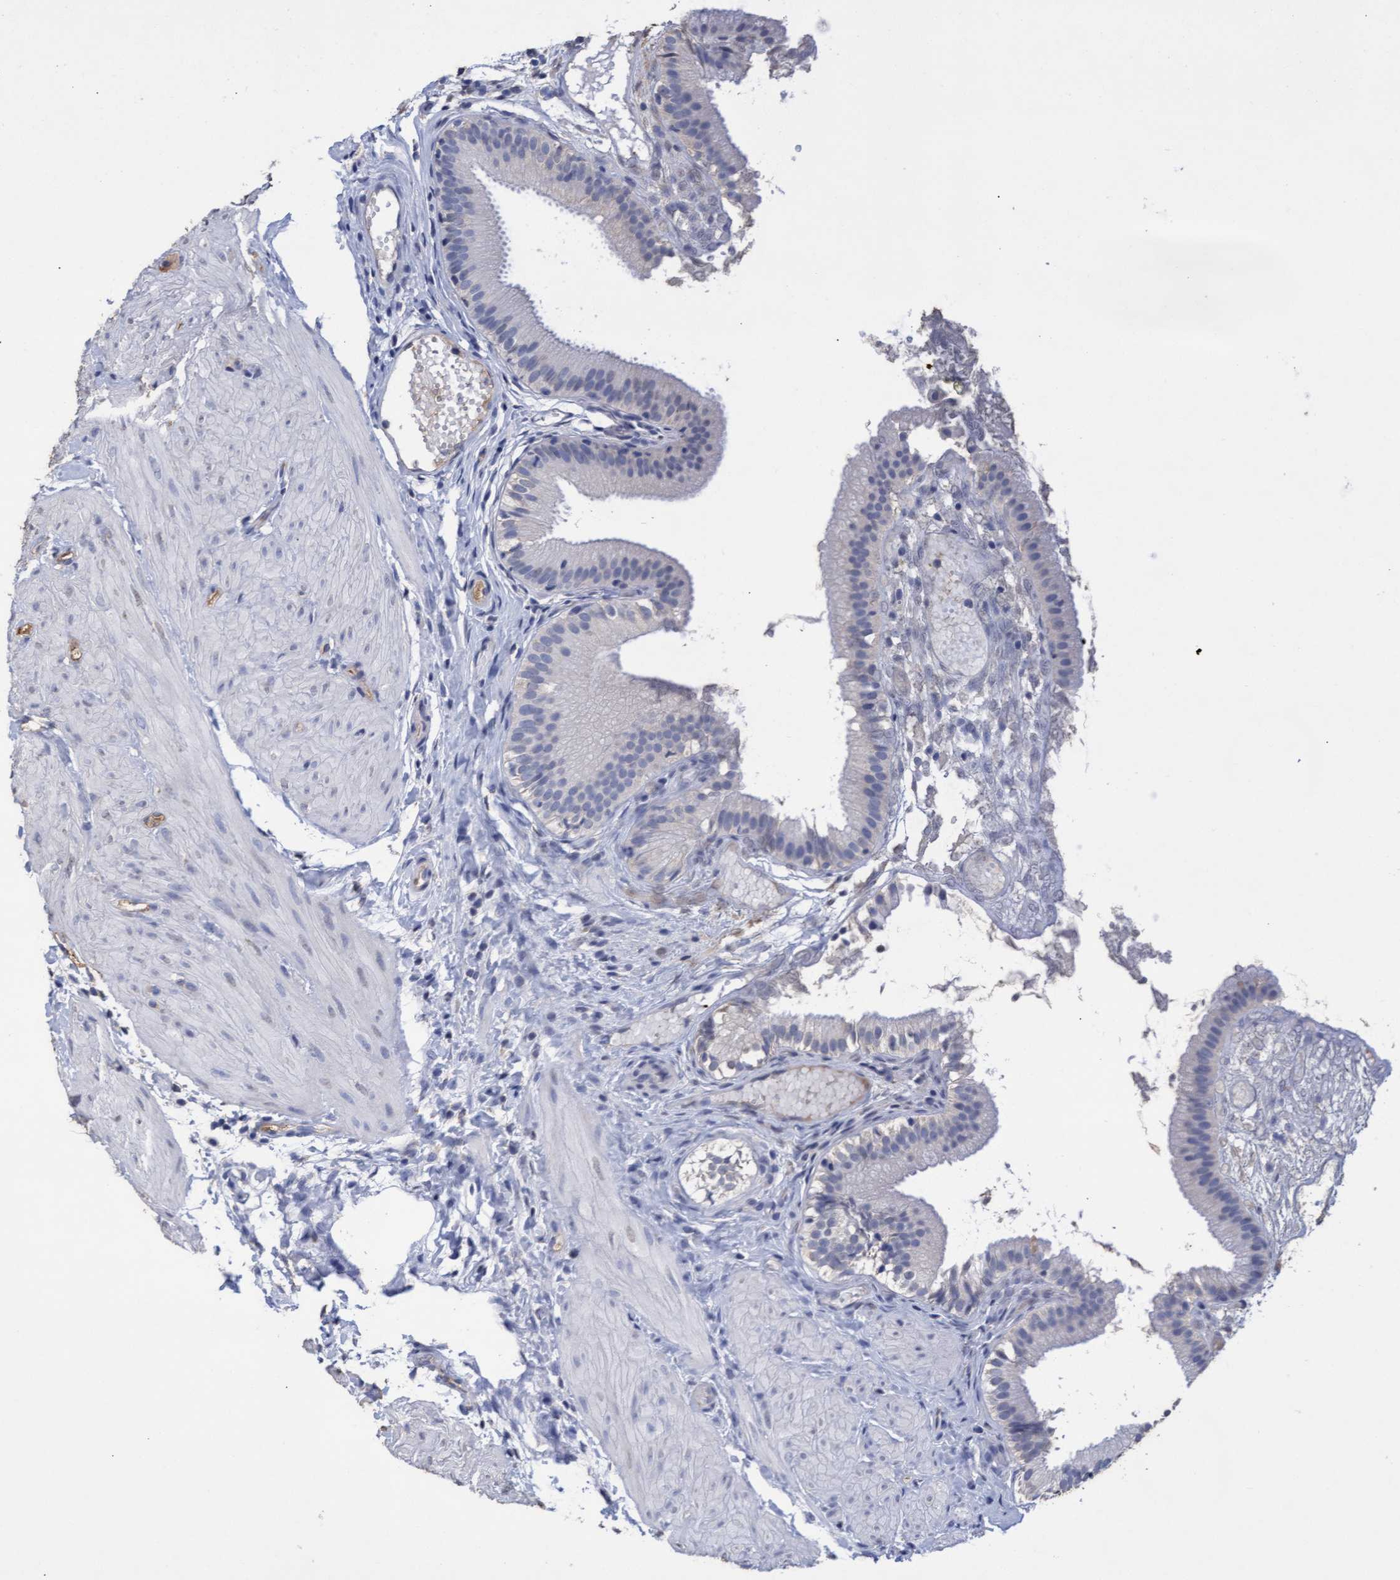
{"staining": {"intensity": "negative", "quantity": "none", "location": "none"}, "tissue": "gallbladder", "cell_type": "Glandular cells", "image_type": "normal", "snomed": [{"axis": "morphology", "description": "Normal tissue, NOS"}, {"axis": "topography", "description": "Gallbladder"}], "caption": "Immunohistochemistry (IHC) of benign human gallbladder reveals no staining in glandular cells. (DAB immunohistochemistry, high magnification).", "gene": "GPR39", "patient": {"sex": "female", "age": 26}}